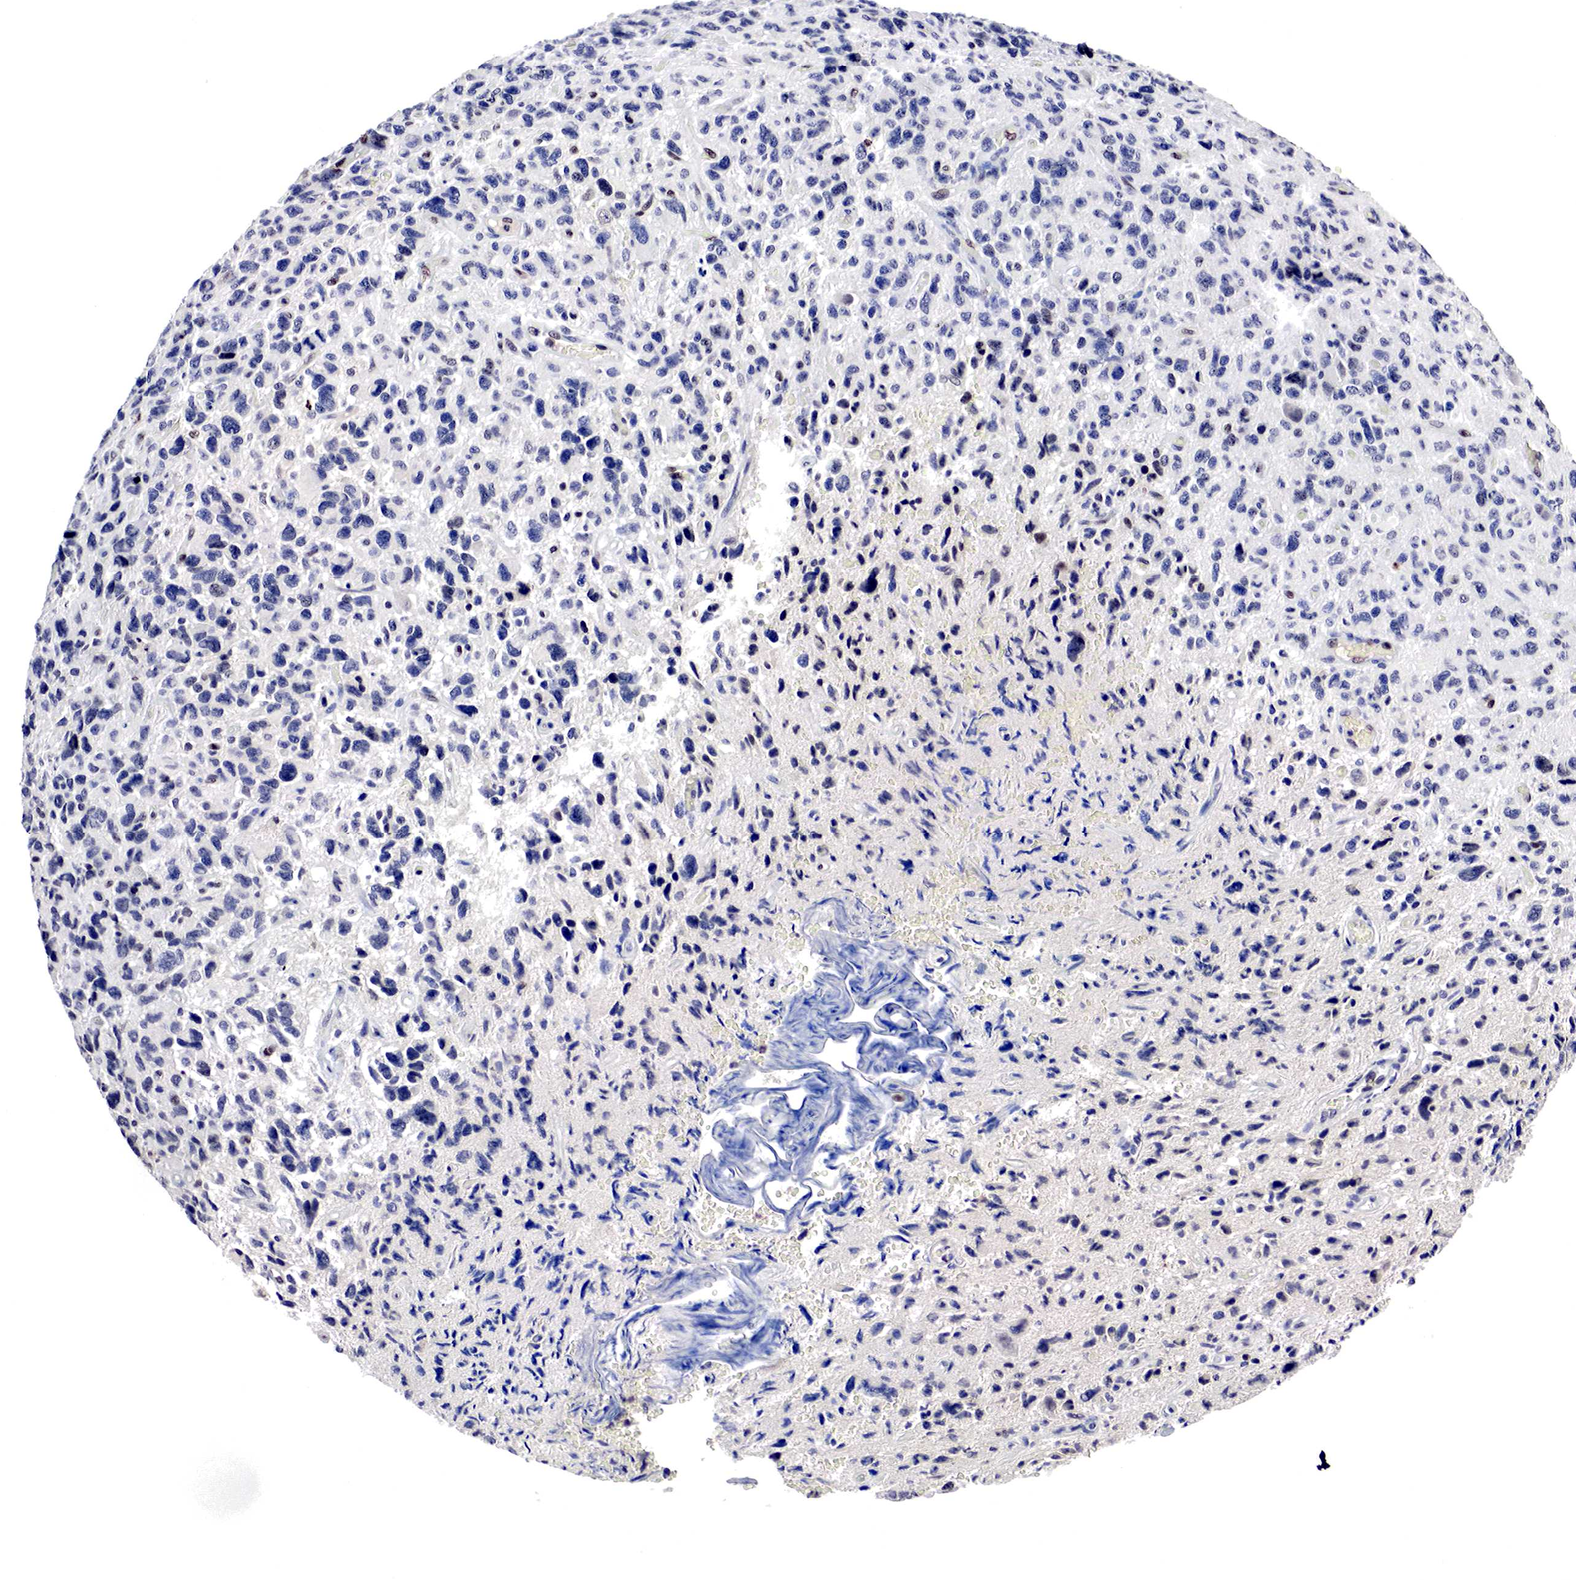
{"staining": {"intensity": "negative", "quantity": "none", "location": "none"}, "tissue": "glioma", "cell_type": "Tumor cells", "image_type": "cancer", "snomed": [{"axis": "morphology", "description": "Glioma, malignant, High grade"}, {"axis": "topography", "description": "Brain"}], "caption": "This image is of high-grade glioma (malignant) stained with IHC to label a protein in brown with the nuclei are counter-stained blue. There is no staining in tumor cells.", "gene": "DACH2", "patient": {"sex": "female", "age": 60}}